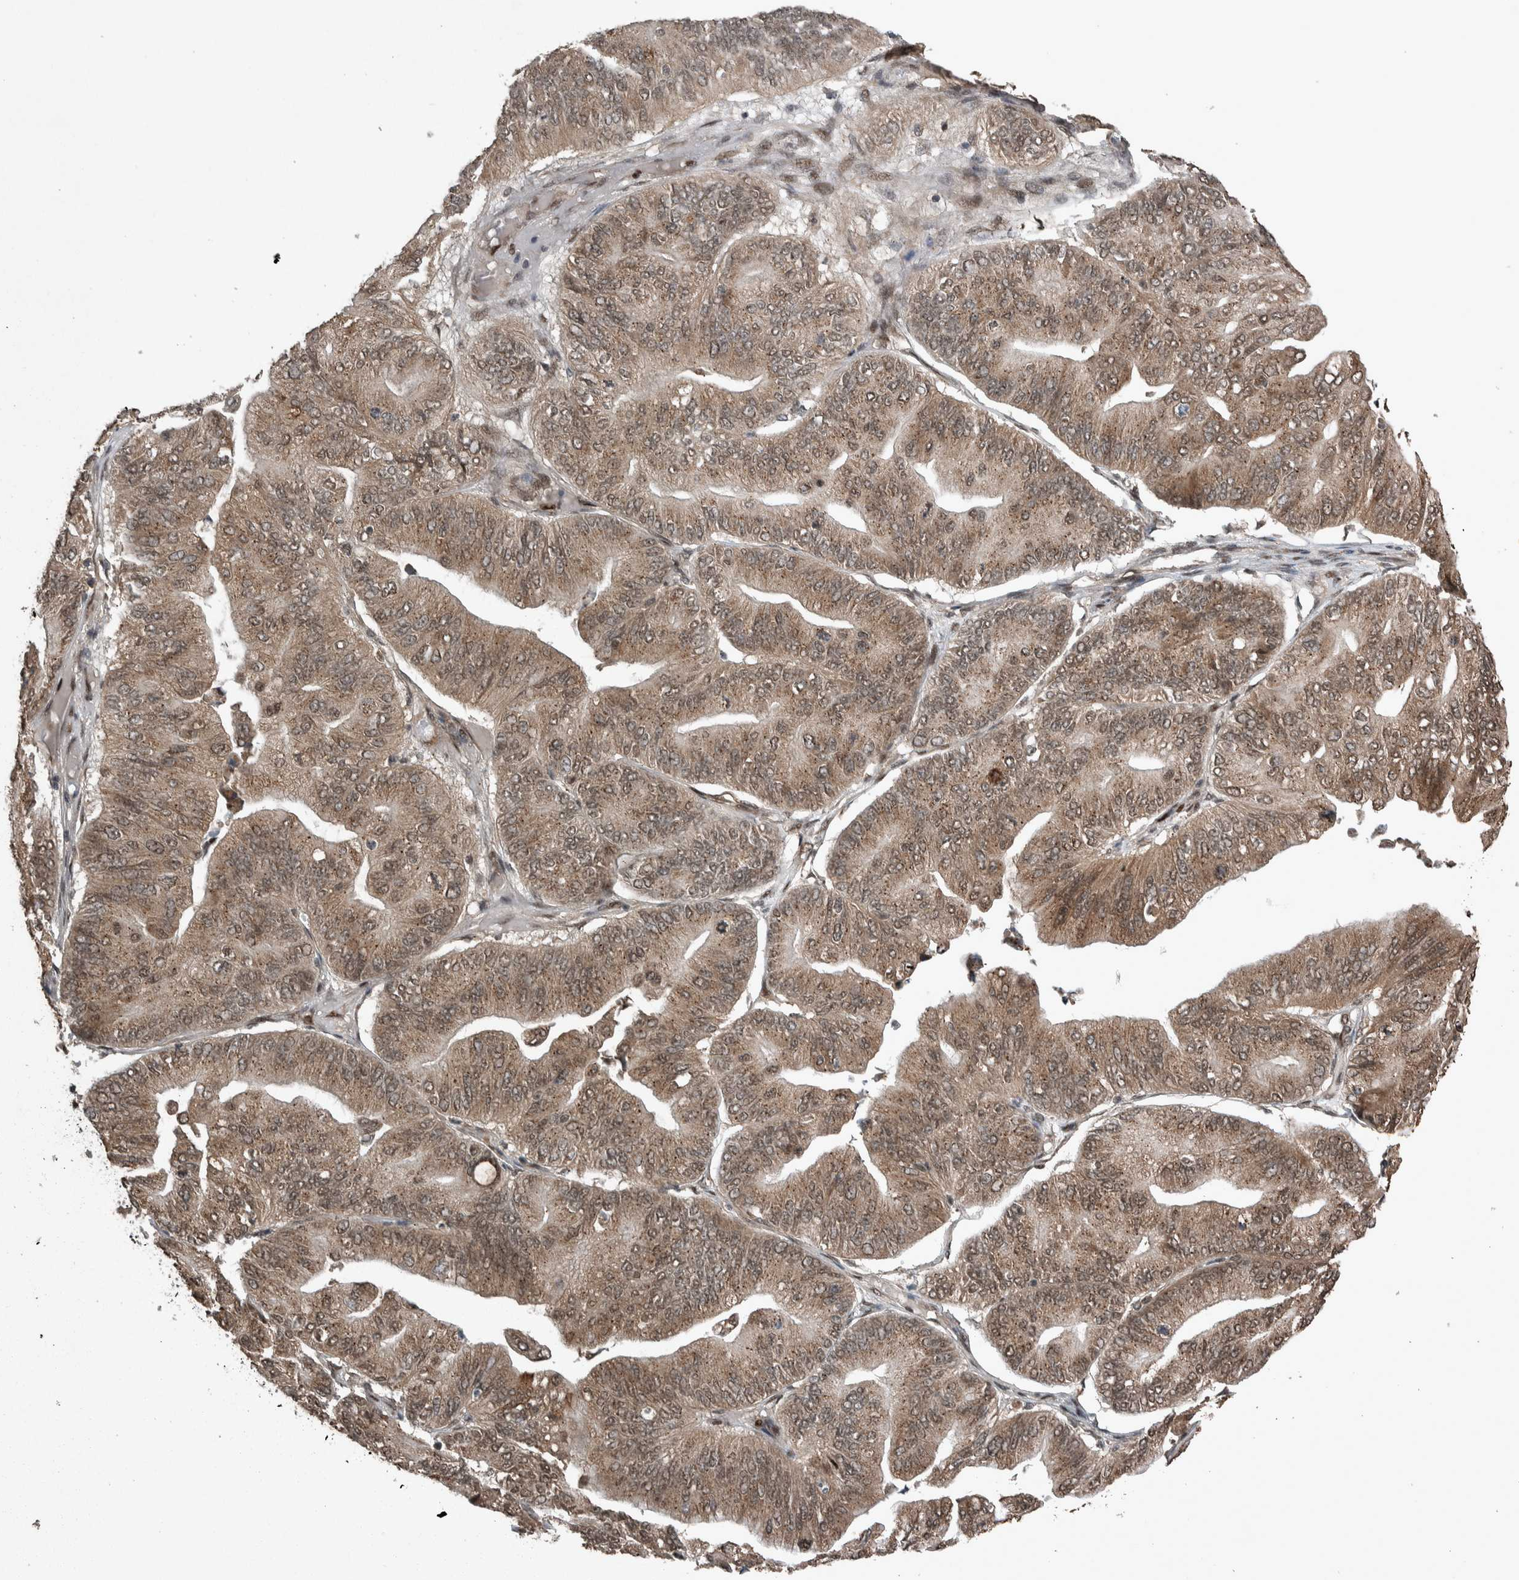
{"staining": {"intensity": "moderate", "quantity": ">75%", "location": "cytoplasmic/membranous,nuclear"}, "tissue": "ovarian cancer", "cell_type": "Tumor cells", "image_type": "cancer", "snomed": [{"axis": "morphology", "description": "Cystadenocarcinoma, mucinous, NOS"}, {"axis": "topography", "description": "Ovary"}], "caption": "A brown stain highlights moderate cytoplasmic/membranous and nuclear positivity of a protein in human ovarian mucinous cystadenocarcinoma tumor cells.", "gene": "MYO1E", "patient": {"sex": "female", "age": 61}}